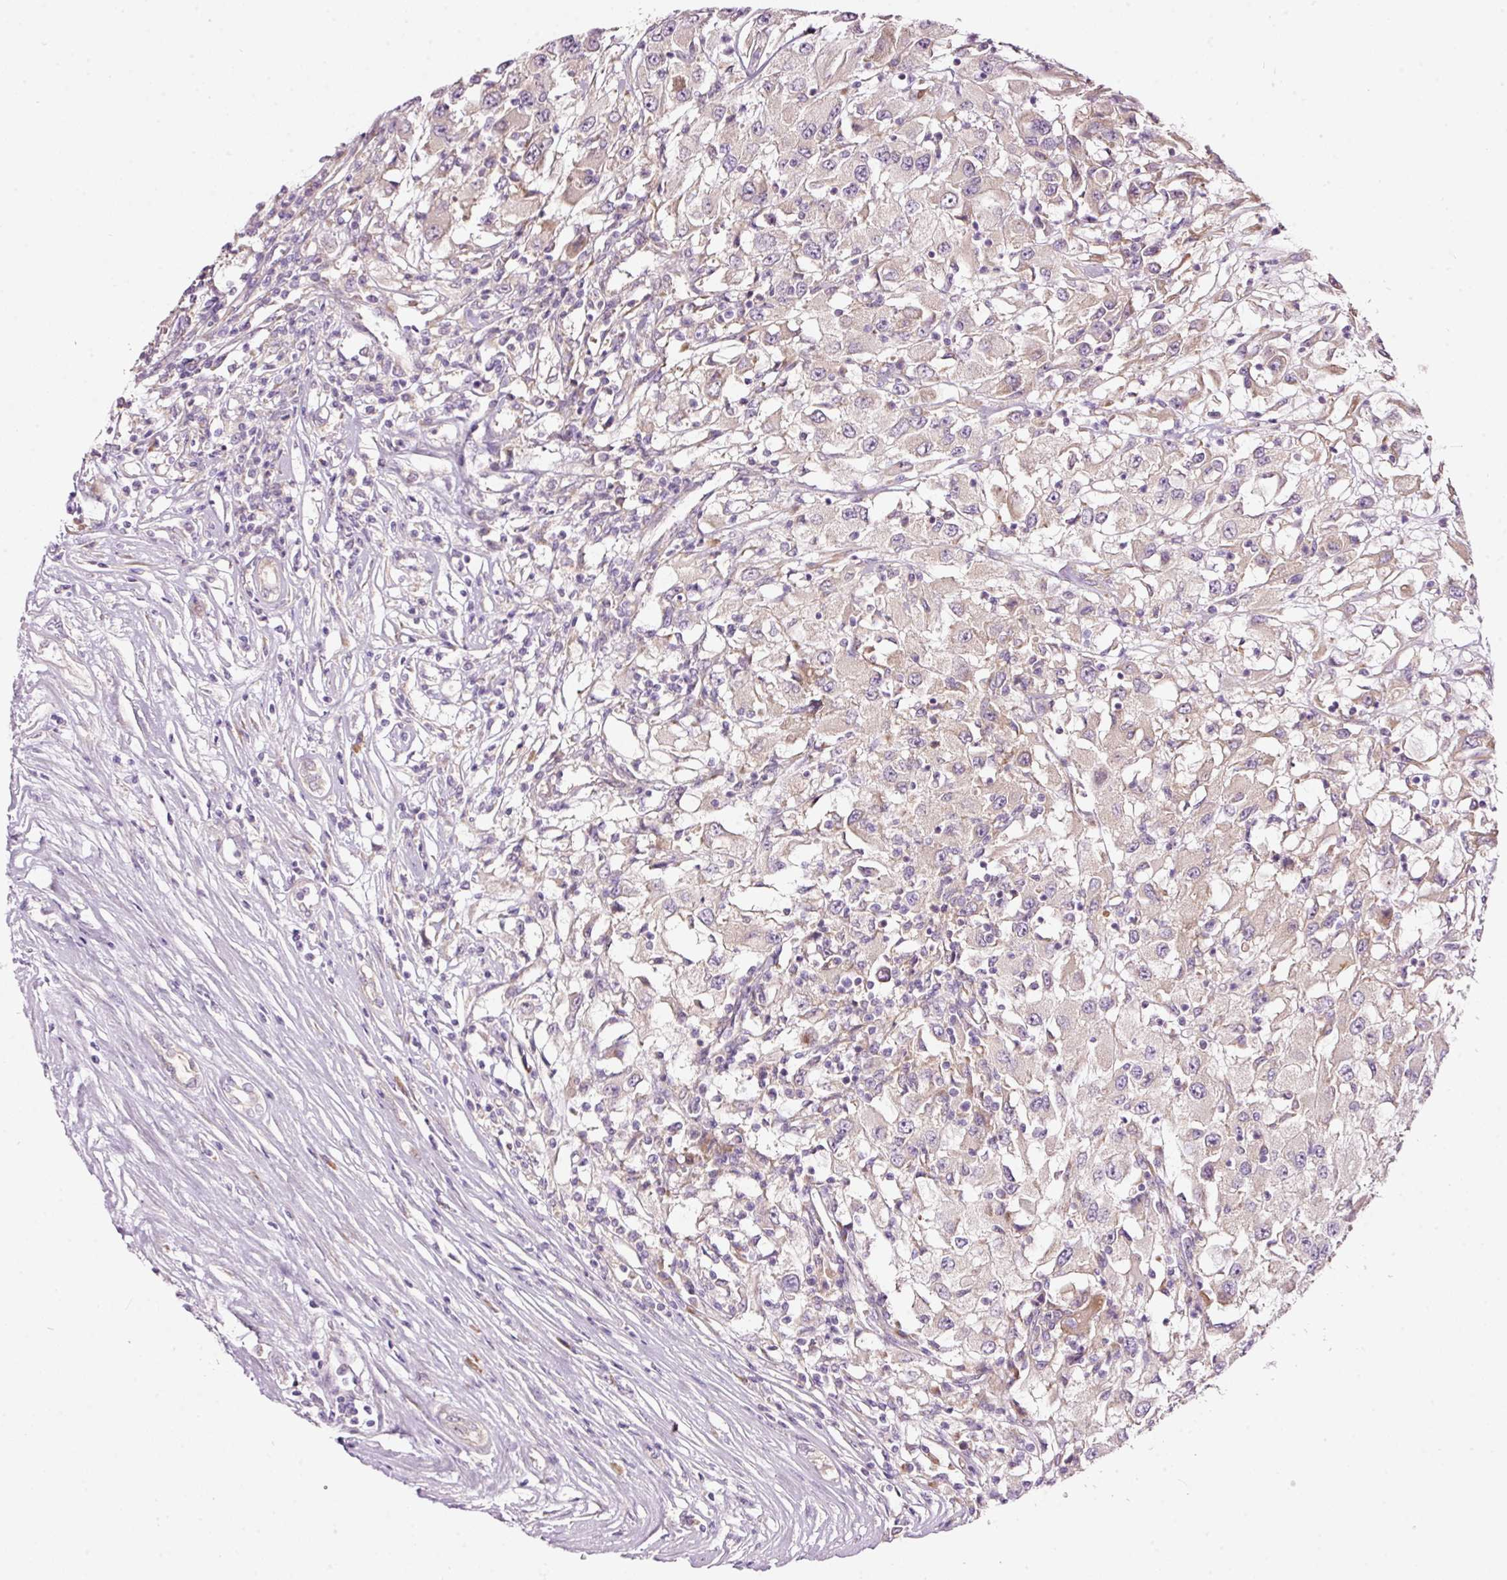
{"staining": {"intensity": "weak", "quantity": "<25%", "location": "cytoplasmic/membranous"}, "tissue": "renal cancer", "cell_type": "Tumor cells", "image_type": "cancer", "snomed": [{"axis": "morphology", "description": "Adenocarcinoma, NOS"}, {"axis": "topography", "description": "Kidney"}], "caption": "This is a histopathology image of IHC staining of renal cancer (adenocarcinoma), which shows no expression in tumor cells.", "gene": "RSPO2", "patient": {"sex": "female", "age": 67}}